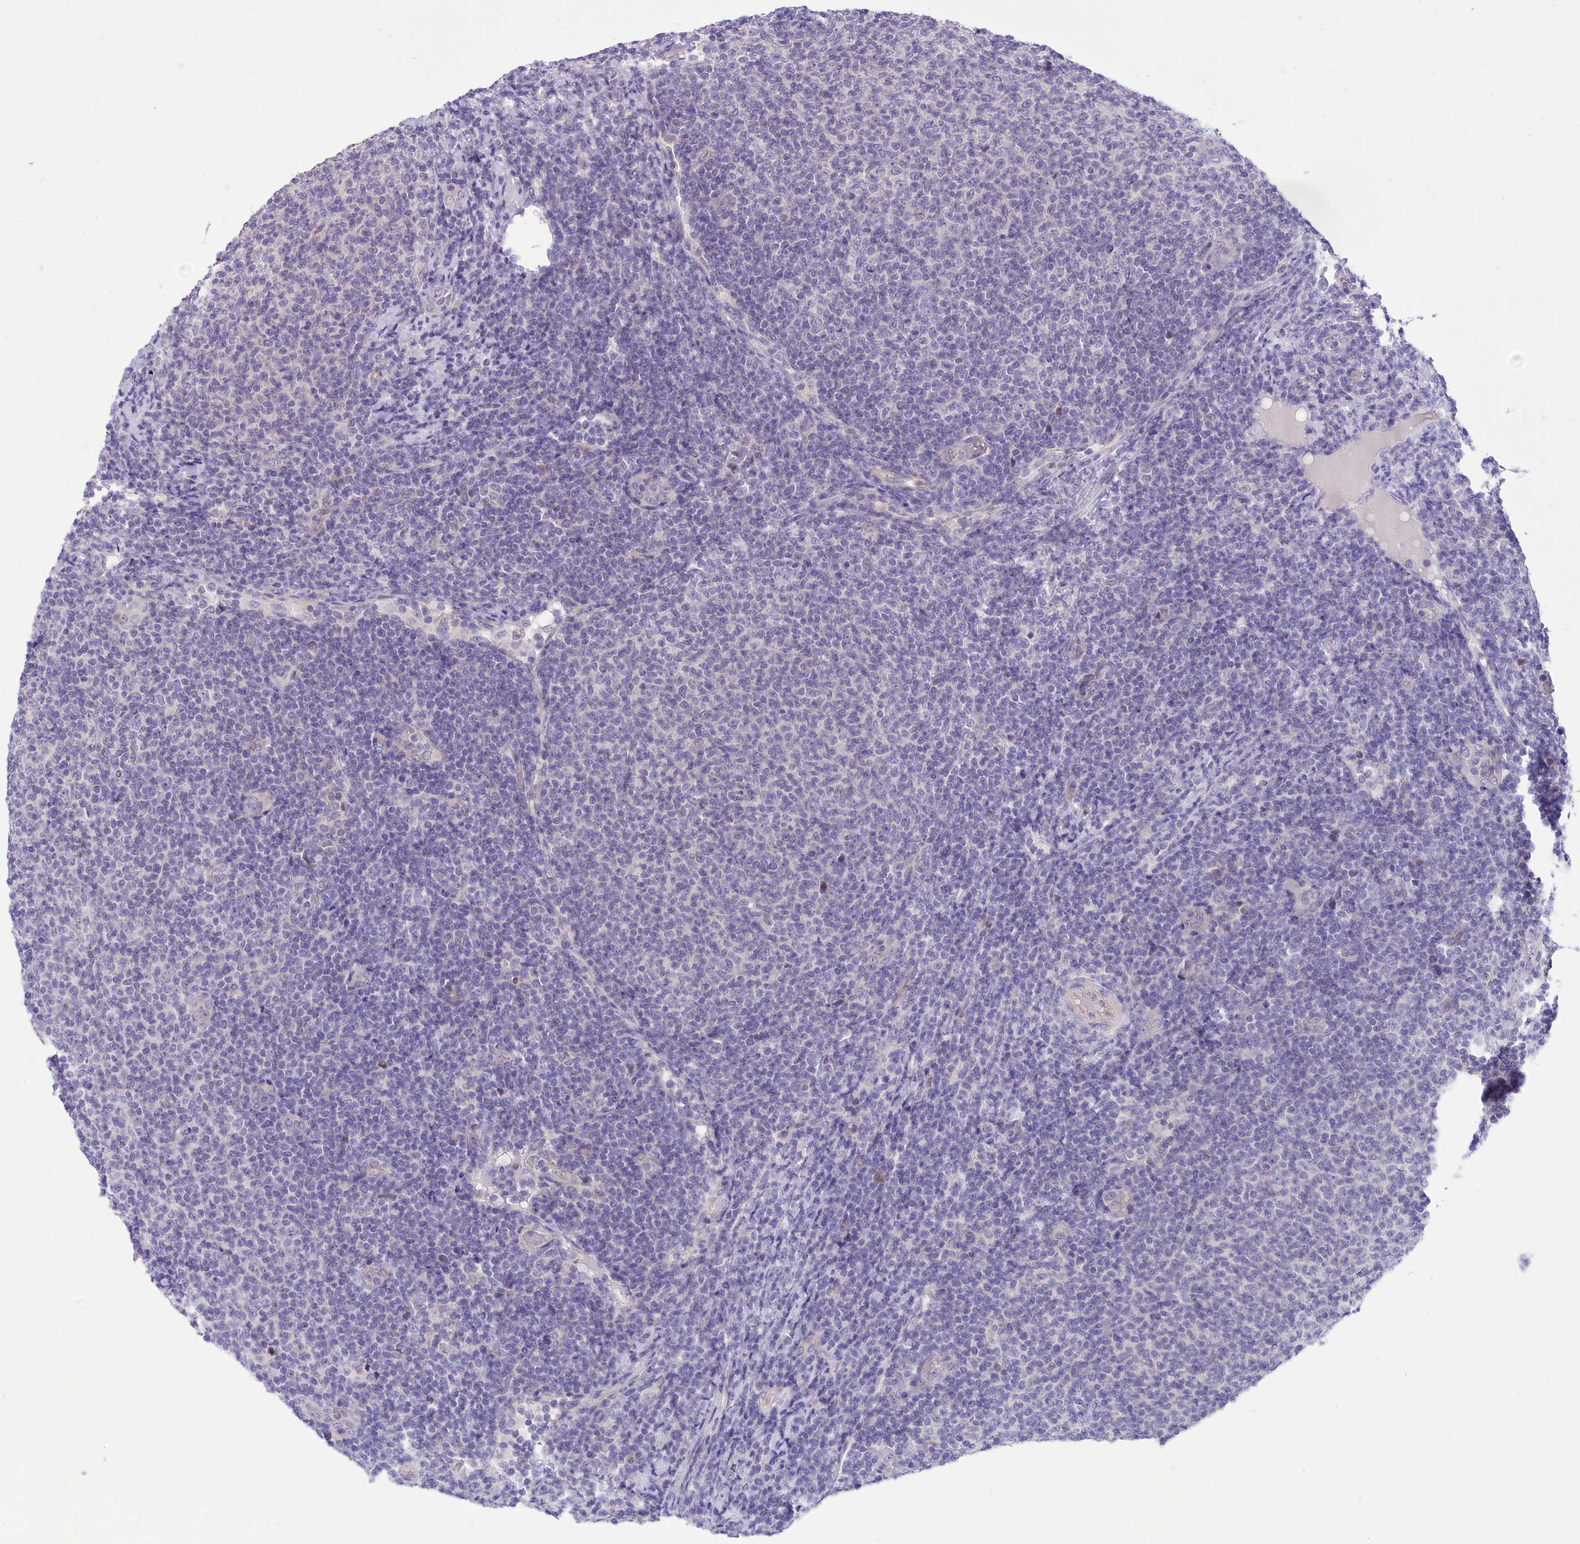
{"staining": {"intensity": "negative", "quantity": "none", "location": "none"}, "tissue": "lymphoma", "cell_type": "Tumor cells", "image_type": "cancer", "snomed": [{"axis": "morphology", "description": "Malignant lymphoma, non-Hodgkin's type, Low grade"}, {"axis": "topography", "description": "Lymph node"}], "caption": "Immunohistochemistry photomicrograph of human lymphoma stained for a protein (brown), which shows no expression in tumor cells.", "gene": "DCAF16", "patient": {"sex": "male", "age": 66}}